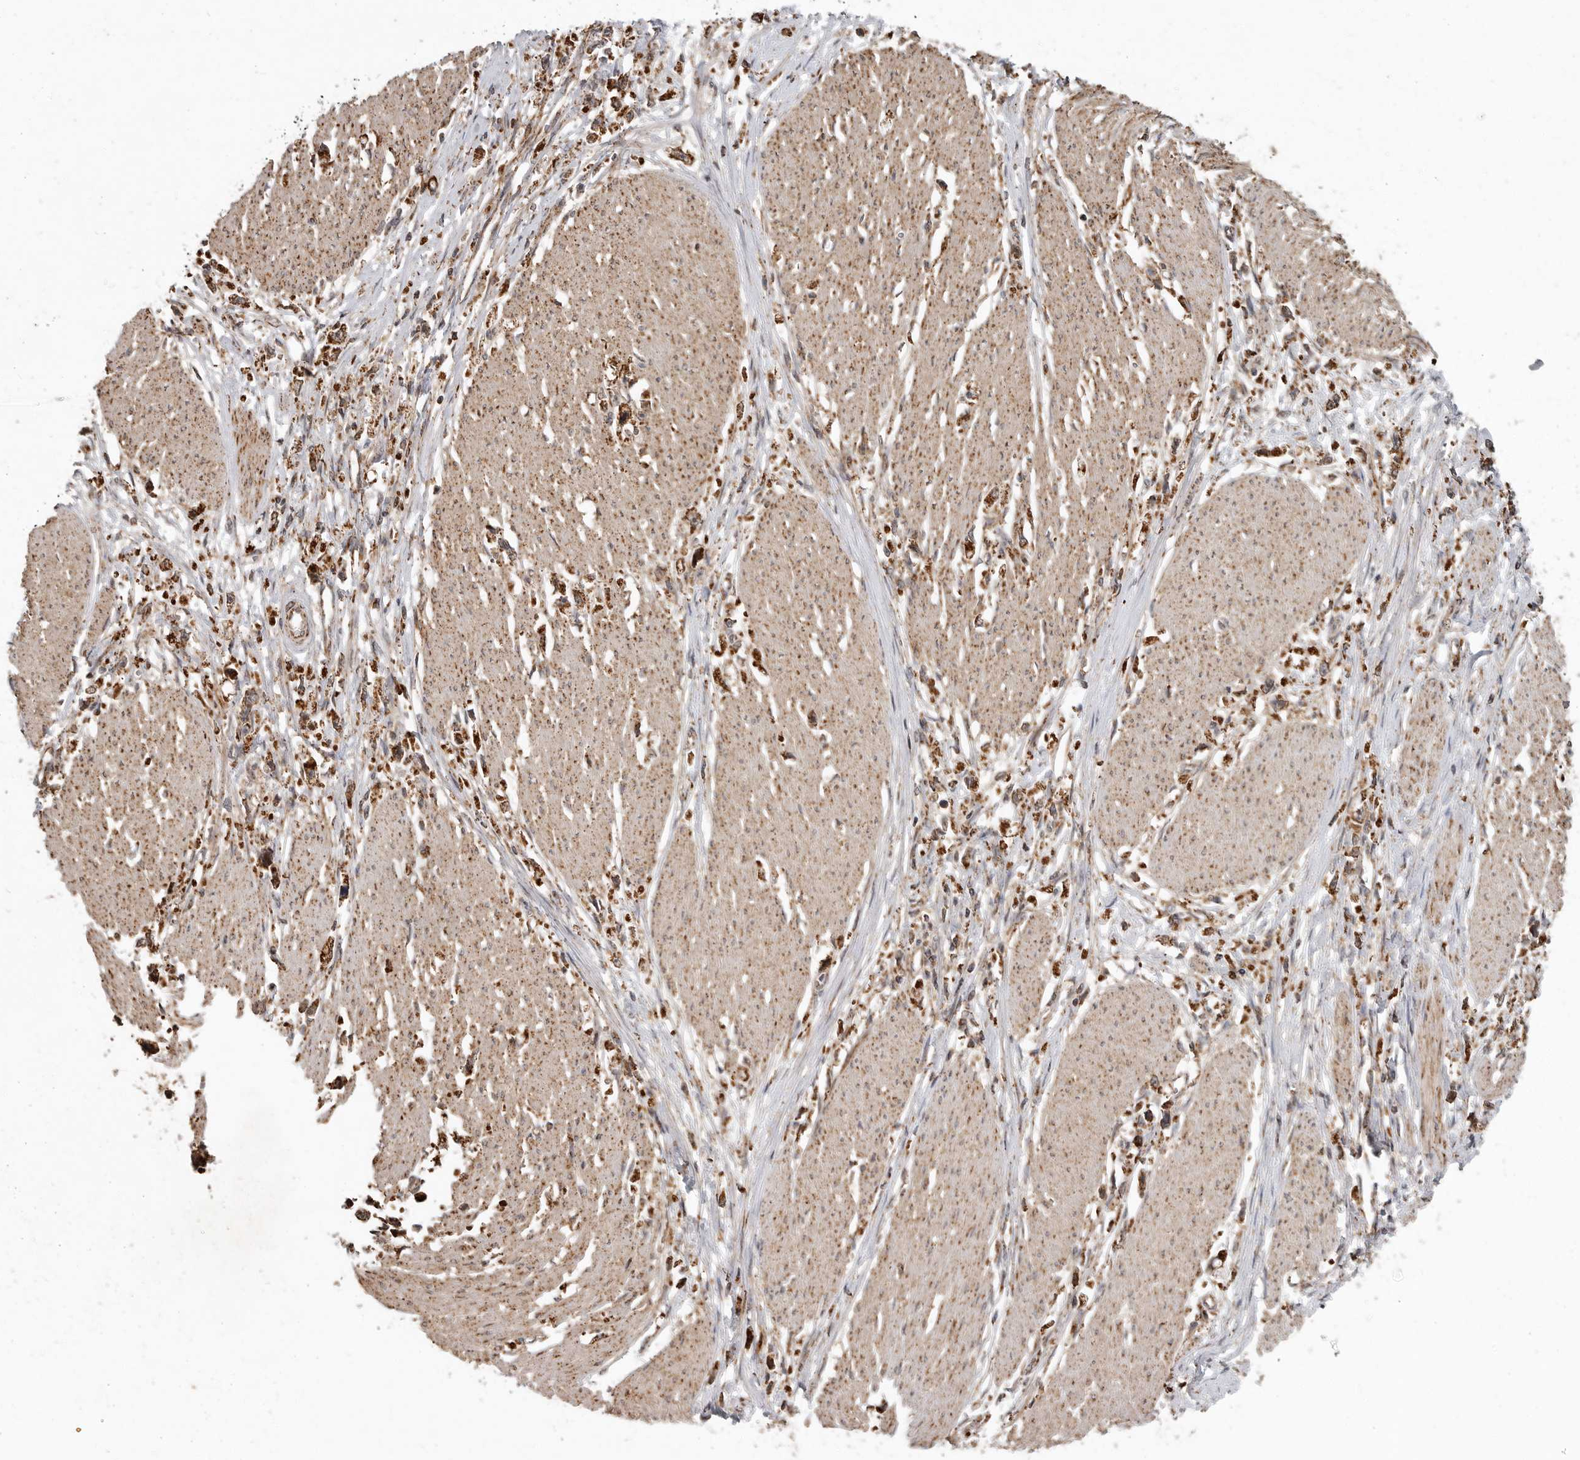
{"staining": {"intensity": "strong", "quantity": ">75%", "location": "cytoplasmic/membranous"}, "tissue": "stomach cancer", "cell_type": "Tumor cells", "image_type": "cancer", "snomed": [{"axis": "morphology", "description": "Adenocarcinoma, NOS"}, {"axis": "topography", "description": "Stomach"}], "caption": "Adenocarcinoma (stomach) was stained to show a protein in brown. There is high levels of strong cytoplasmic/membranous expression in approximately >75% of tumor cells. The staining was performed using DAB (3,3'-diaminobenzidine) to visualize the protein expression in brown, while the nuclei were stained in blue with hematoxylin (Magnification: 20x).", "gene": "GCNT2", "patient": {"sex": "female", "age": 59}}